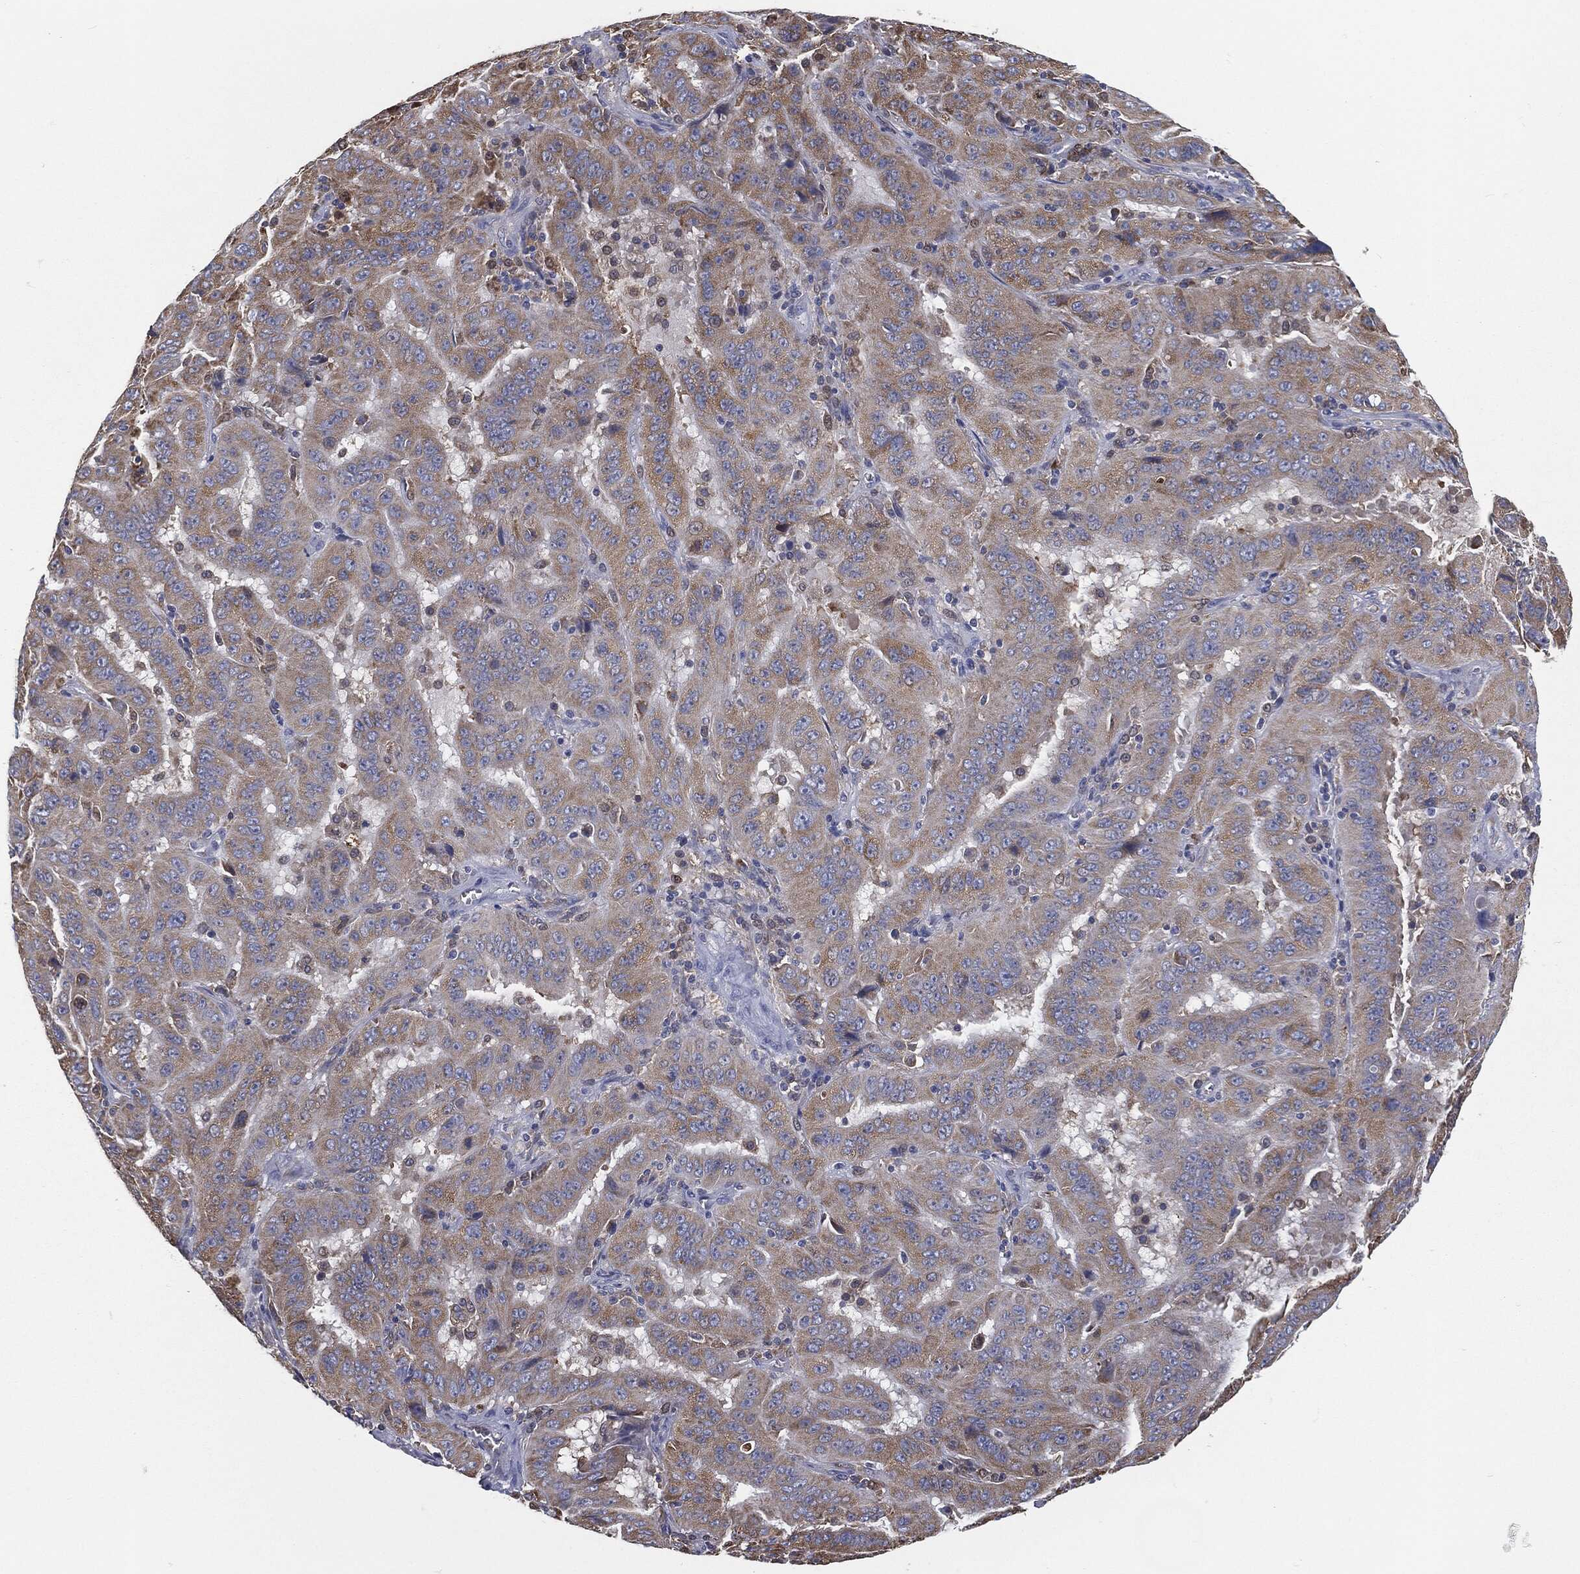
{"staining": {"intensity": "moderate", "quantity": ">75%", "location": "cytoplasmic/membranous"}, "tissue": "pancreatic cancer", "cell_type": "Tumor cells", "image_type": "cancer", "snomed": [{"axis": "morphology", "description": "Adenocarcinoma, NOS"}, {"axis": "topography", "description": "Pancreas"}], "caption": "Pancreatic adenocarcinoma stained with IHC displays moderate cytoplasmic/membranous staining in about >75% of tumor cells.", "gene": "PRDX4", "patient": {"sex": "male", "age": 63}}